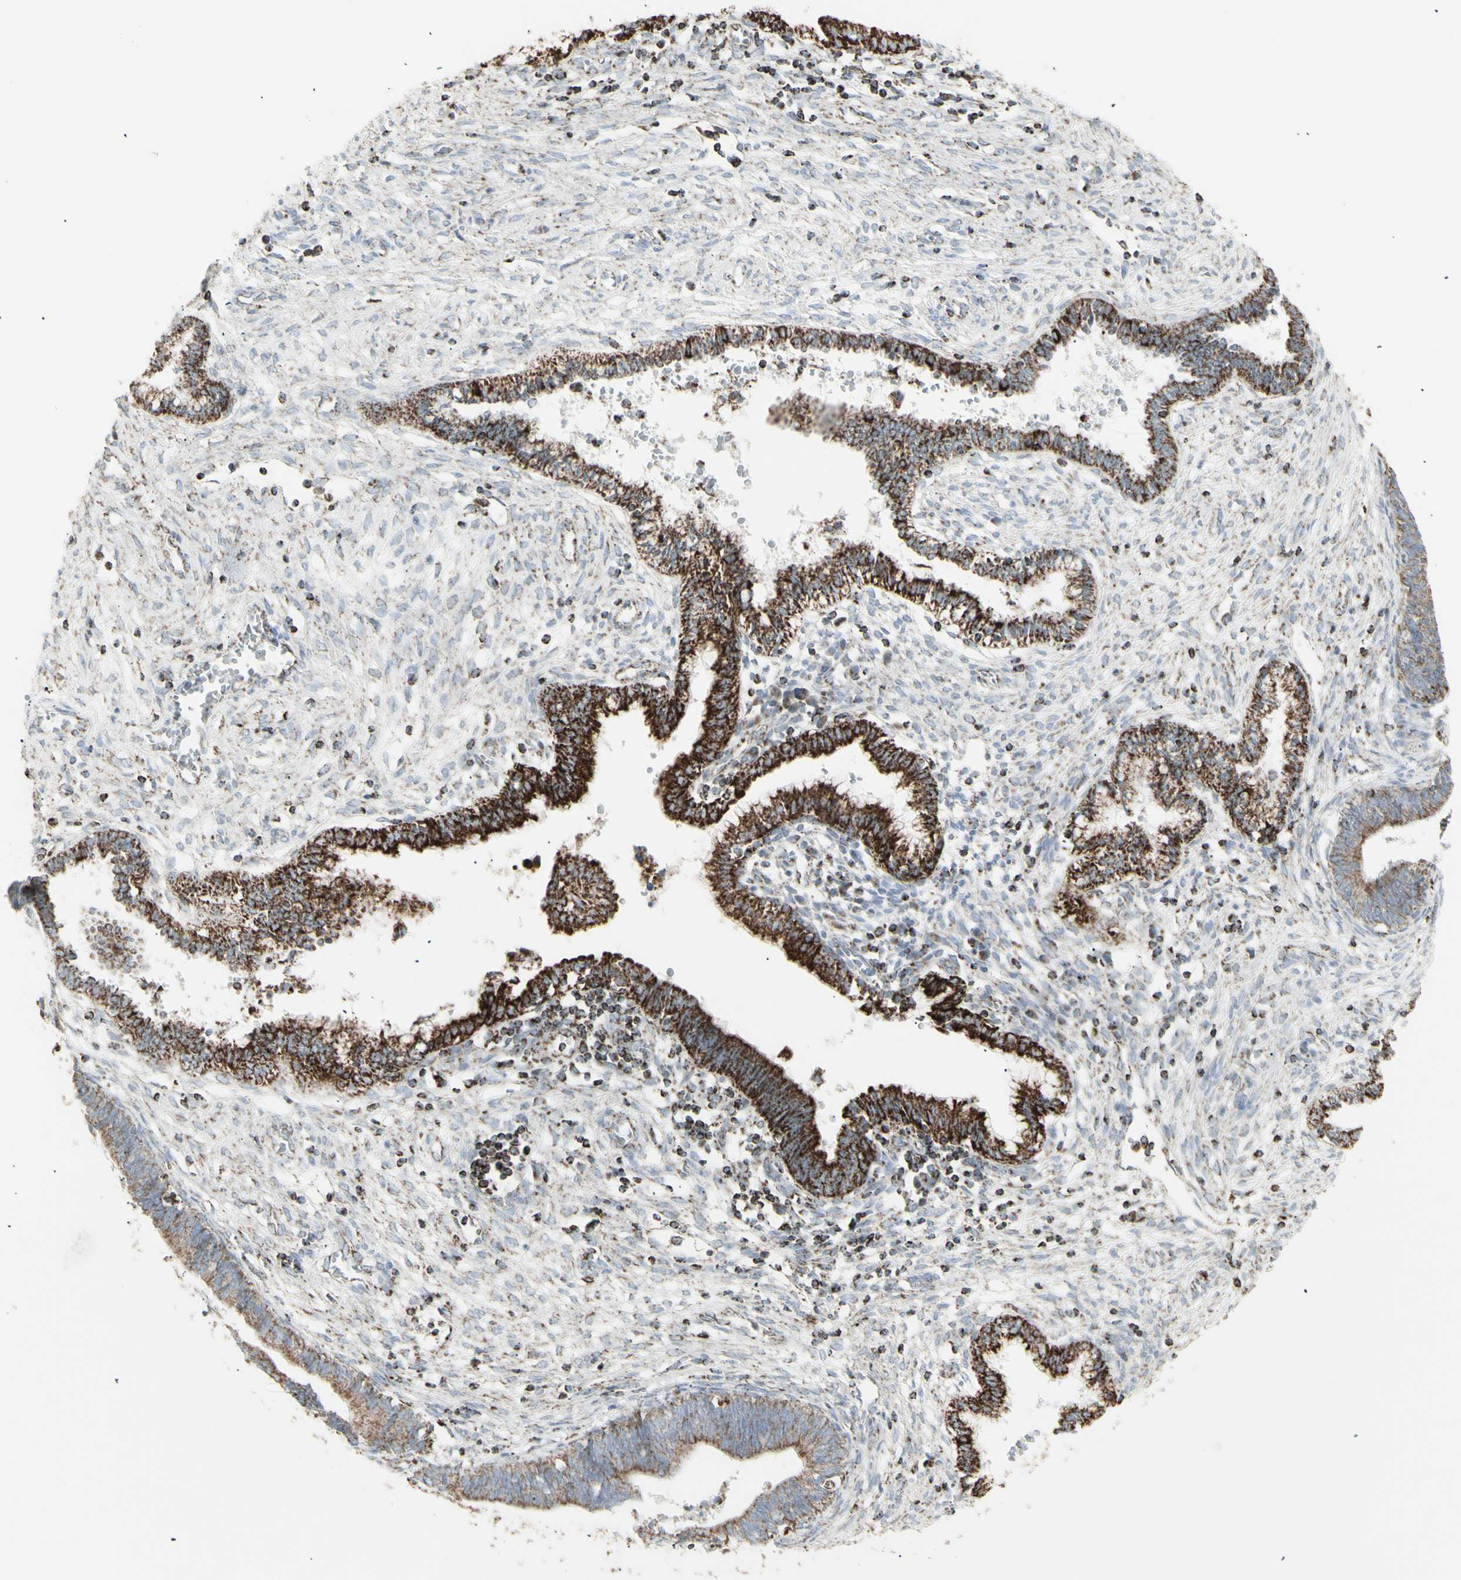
{"staining": {"intensity": "strong", "quantity": ">75%", "location": "cytoplasmic/membranous"}, "tissue": "cervical cancer", "cell_type": "Tumor cells", "image_type": "cancer", "snomed": [{"axis": "morphology", "description": "Adenocarcinoma, NOS"}, {"axis": "topography", "description": "Cervix"}], "caption": "Immunohistochemistry (IHC) (DAB) staining of cervical adenocarcinoma shows strong cytoplasmic/membranous protein positivity in approximately >75% of tumor cells.", "gene": "PLGRKT", "patient": {"sex": "female", "age": 44}}